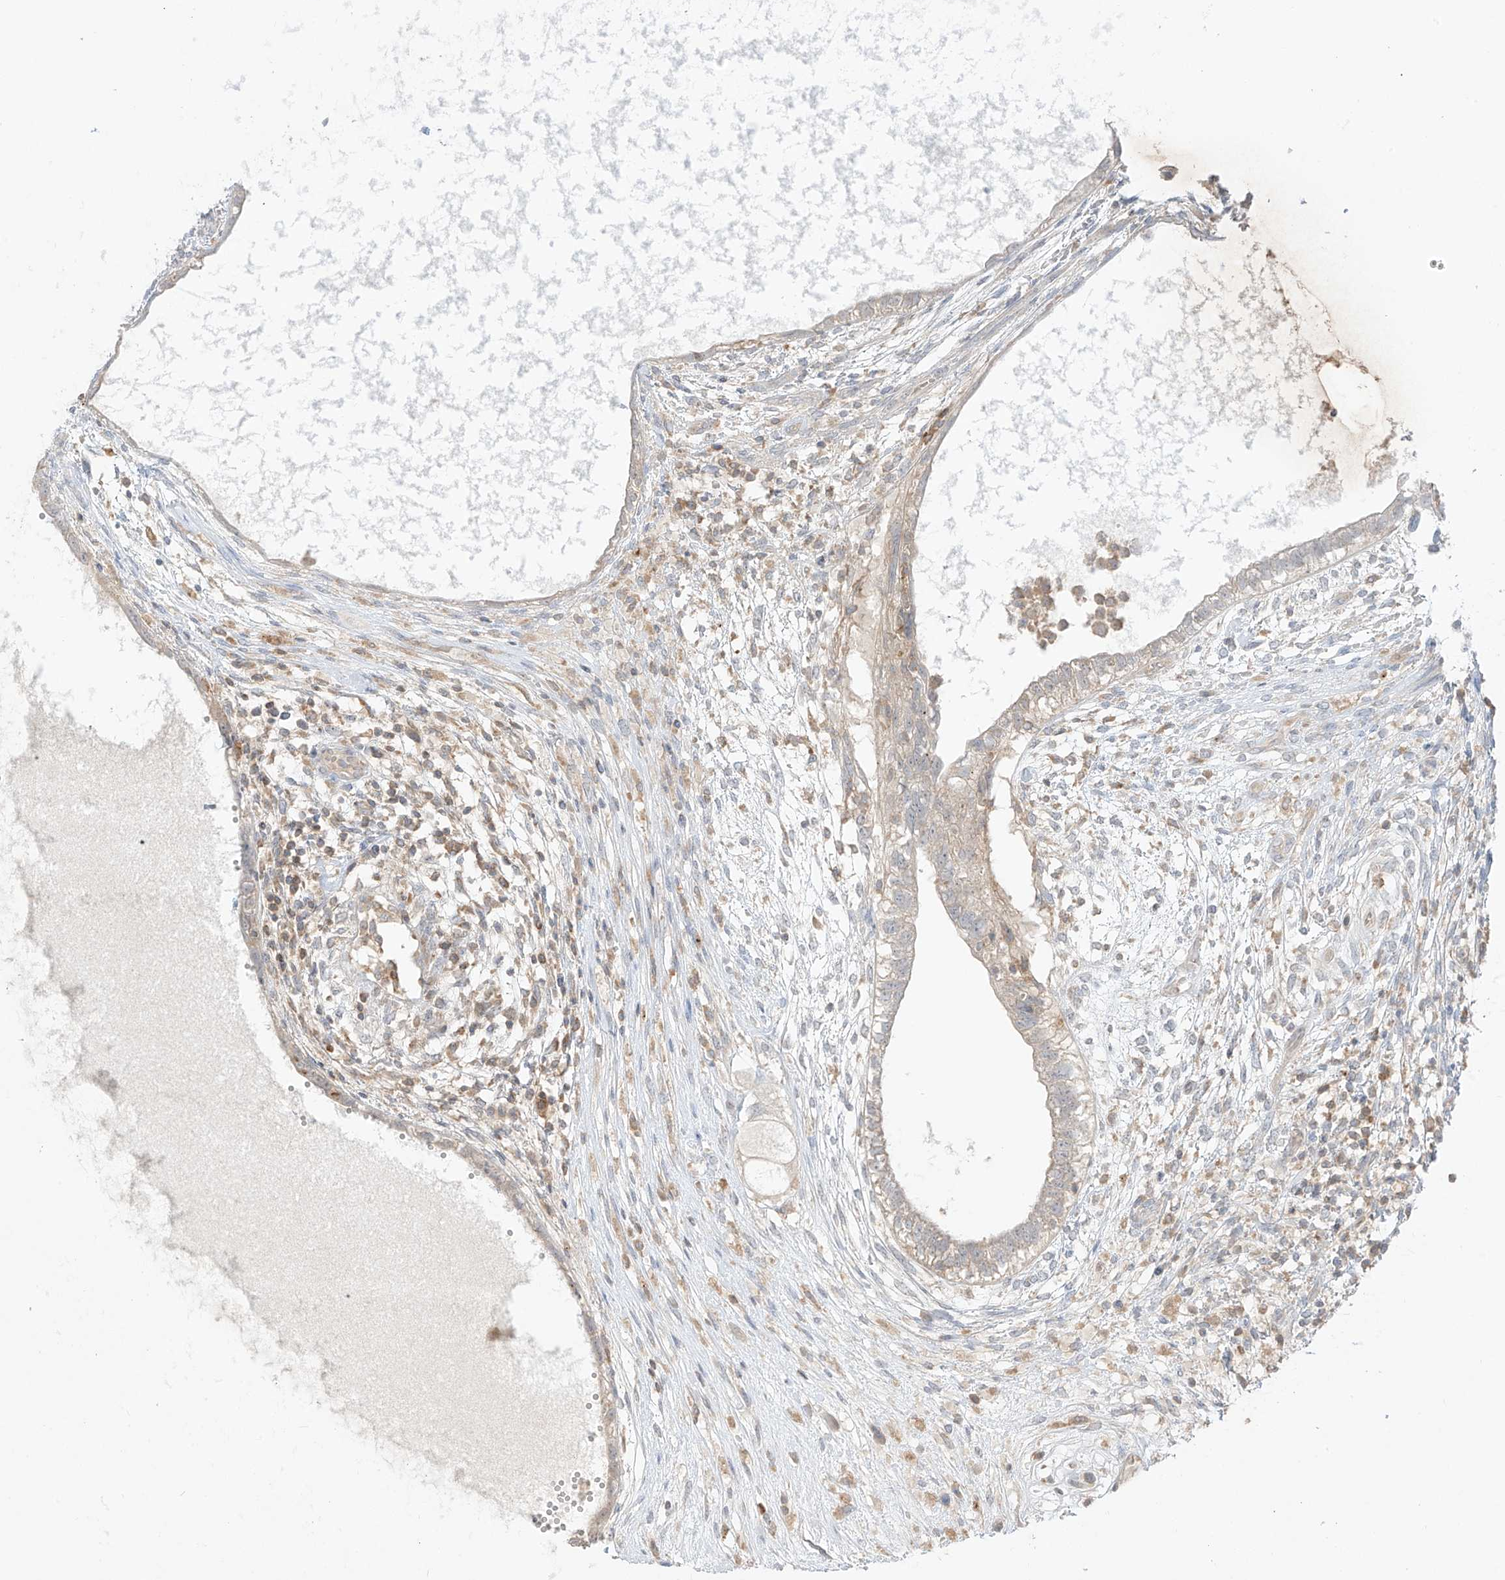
{"staining": {"intensity": "negative", "quantity": "none", "location": "none"}, "tissue": "testis cancer", "cell_type": "Tumor cells", "image_type": "cancer", "snomed": [{"axis": "morphology", "description": "Carcinoma, Embryonal, NOS"}, {"axis": "topography", "description": "Testis"}], "caption": "A high-resolution image shows immunohistochemistry staining of embryonal carcinoma (testis), which exhibits no significant expression in tumor cells.", "gene": "ANGEL2", "patient": {"sex": "male", "age": 26}}